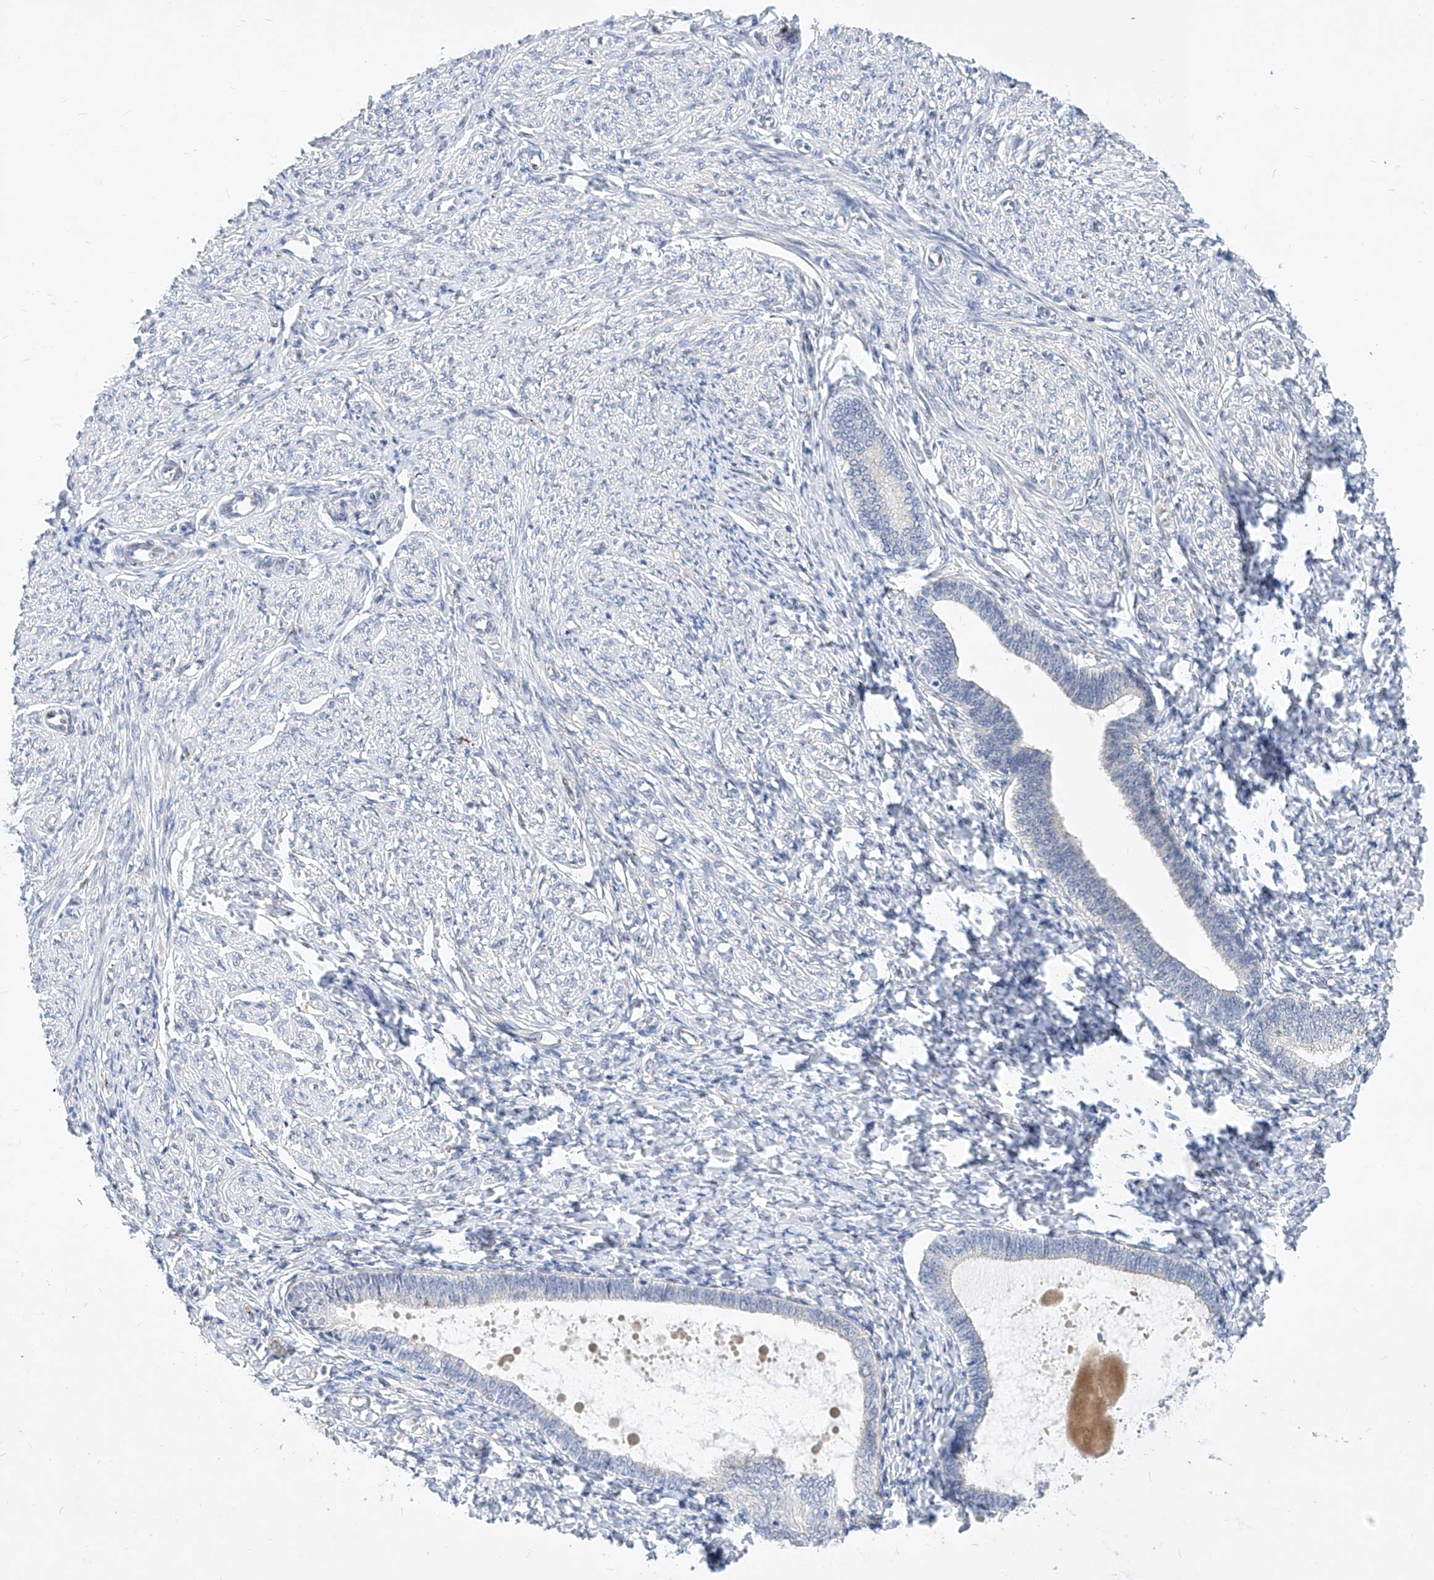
{"staining": {"intensity": "weak", "quantity": "<25%", "location": "cytoplasmic/membranous,nuclear"}, "tissue": "endometrium", "cell_type": "Cells in endometrial stroma", "image_type": "normal", "snomed": [{"axis": "morphology", "description": "Normal tissue, NOS"}, {"axis": "topography", "description": "Endometrium"}], "caption": "The micrograph exhibits no staining of cells in endometrial stroma in normal endometrium.", "gene": "MX2", "patient": {"sex": "female", "age": 72}}